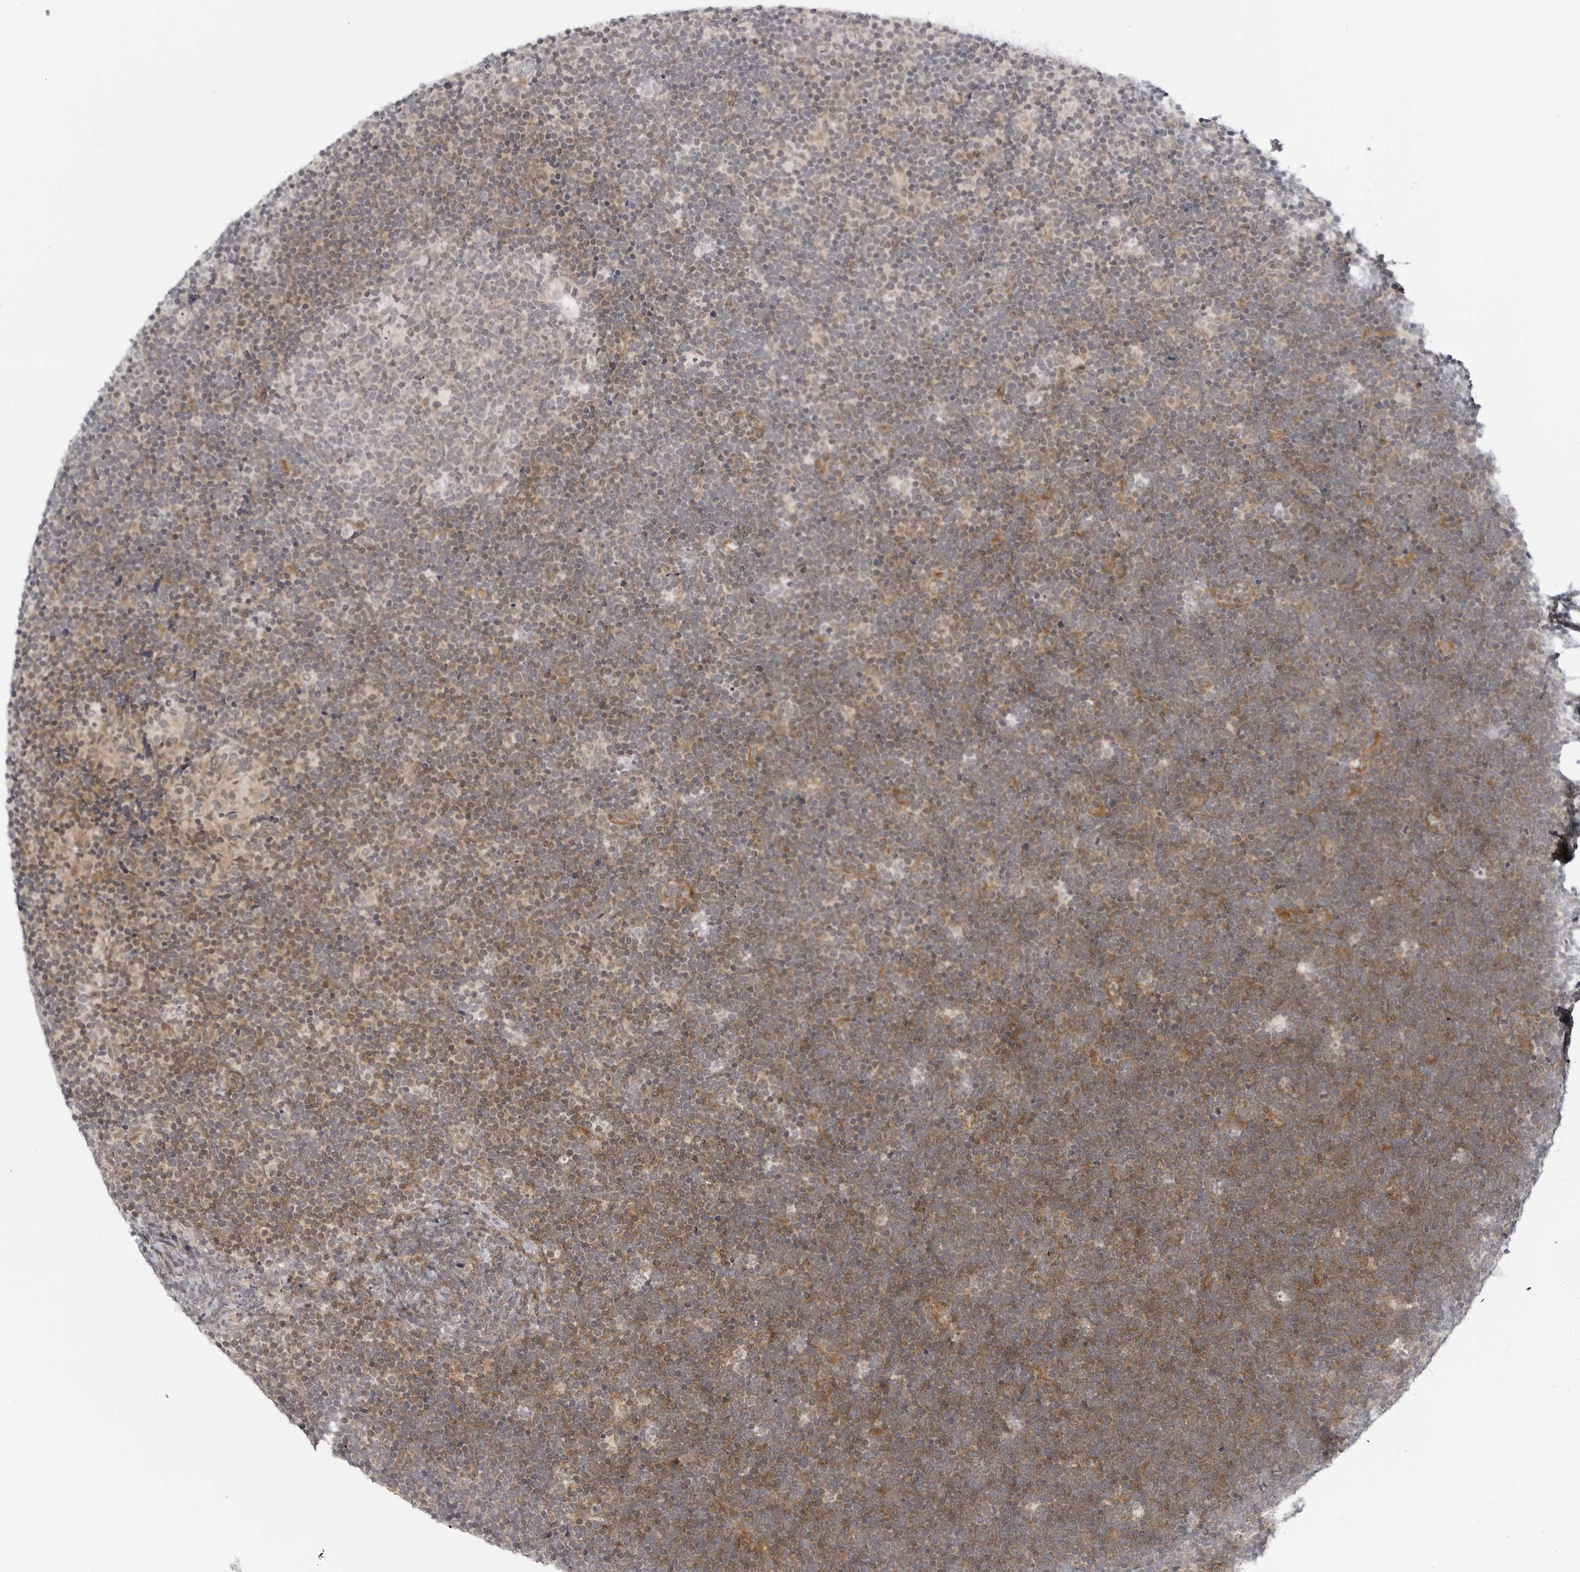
{"staining": {"intensity": "moderate", "quantity": "<25%", "location": "cytoplasmic/membranous"}, "tissue": "lymphoma", "cell_type": "Tumor cells", "image_type": "cancer", "snomed": [{"axis": "morphology", "description": "Malignant lymphoma, non-Hodgkin's type, High grade"}, {"axis": "topography", "description": "Lymph node"}], "caption": "An image showing moderate cytoplasmic/membranous positivity in about <25% of tumor cells in lymphoma, as visualized by brown immunohistochemical staining.", "gene": "ADAMTS5", "patient": {"sex": "male", "age": 13}}